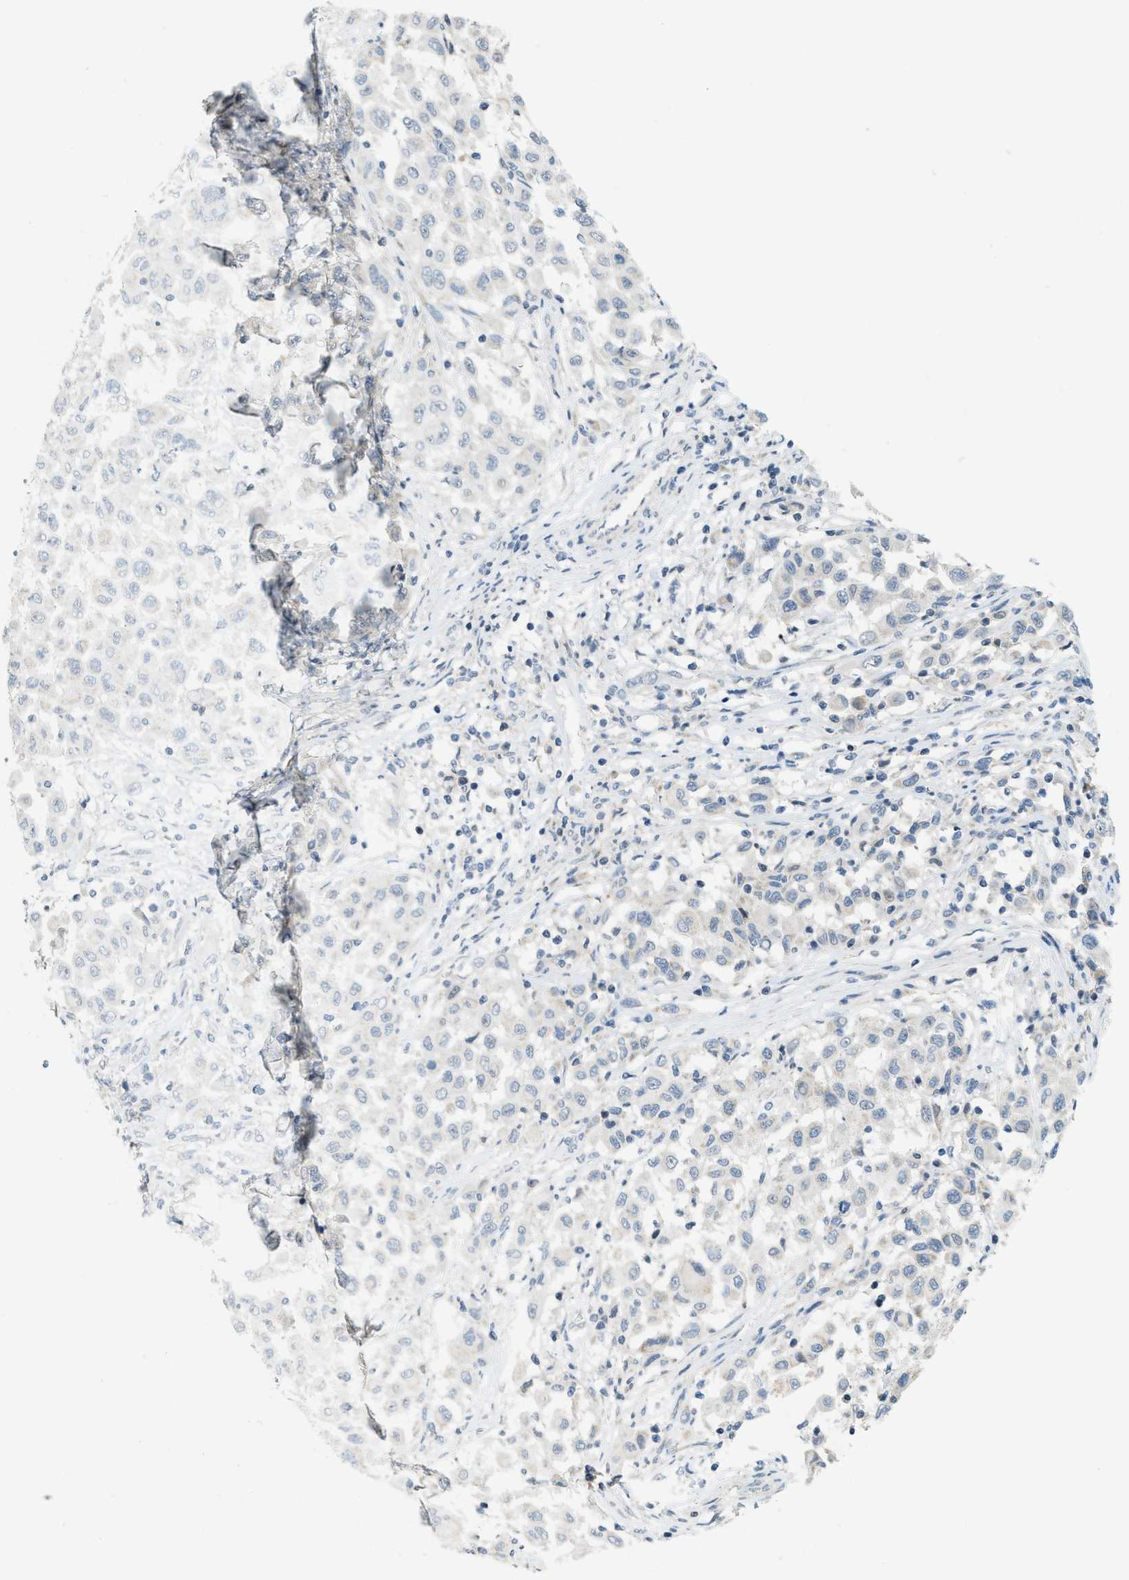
{"staining": {"intensity": "weak", "quantity": "<25%", "location": "cytoplasmic/membranous"}, "tissue": "melanoma", "cell_type": "Tumor cells", "image_type": "cancer", "snomed": [{"axis": "morphology", "description": "Malignant melanoma, Metastatic site"}, {"axis": "topography", "description": "Lymph node"}], "caption": "The IHC micrograph has no significant positivity in tumor cells of melanoma tissue.", "gene": "TXNDC2", "patient": {"sex": "male", "age": 61}}